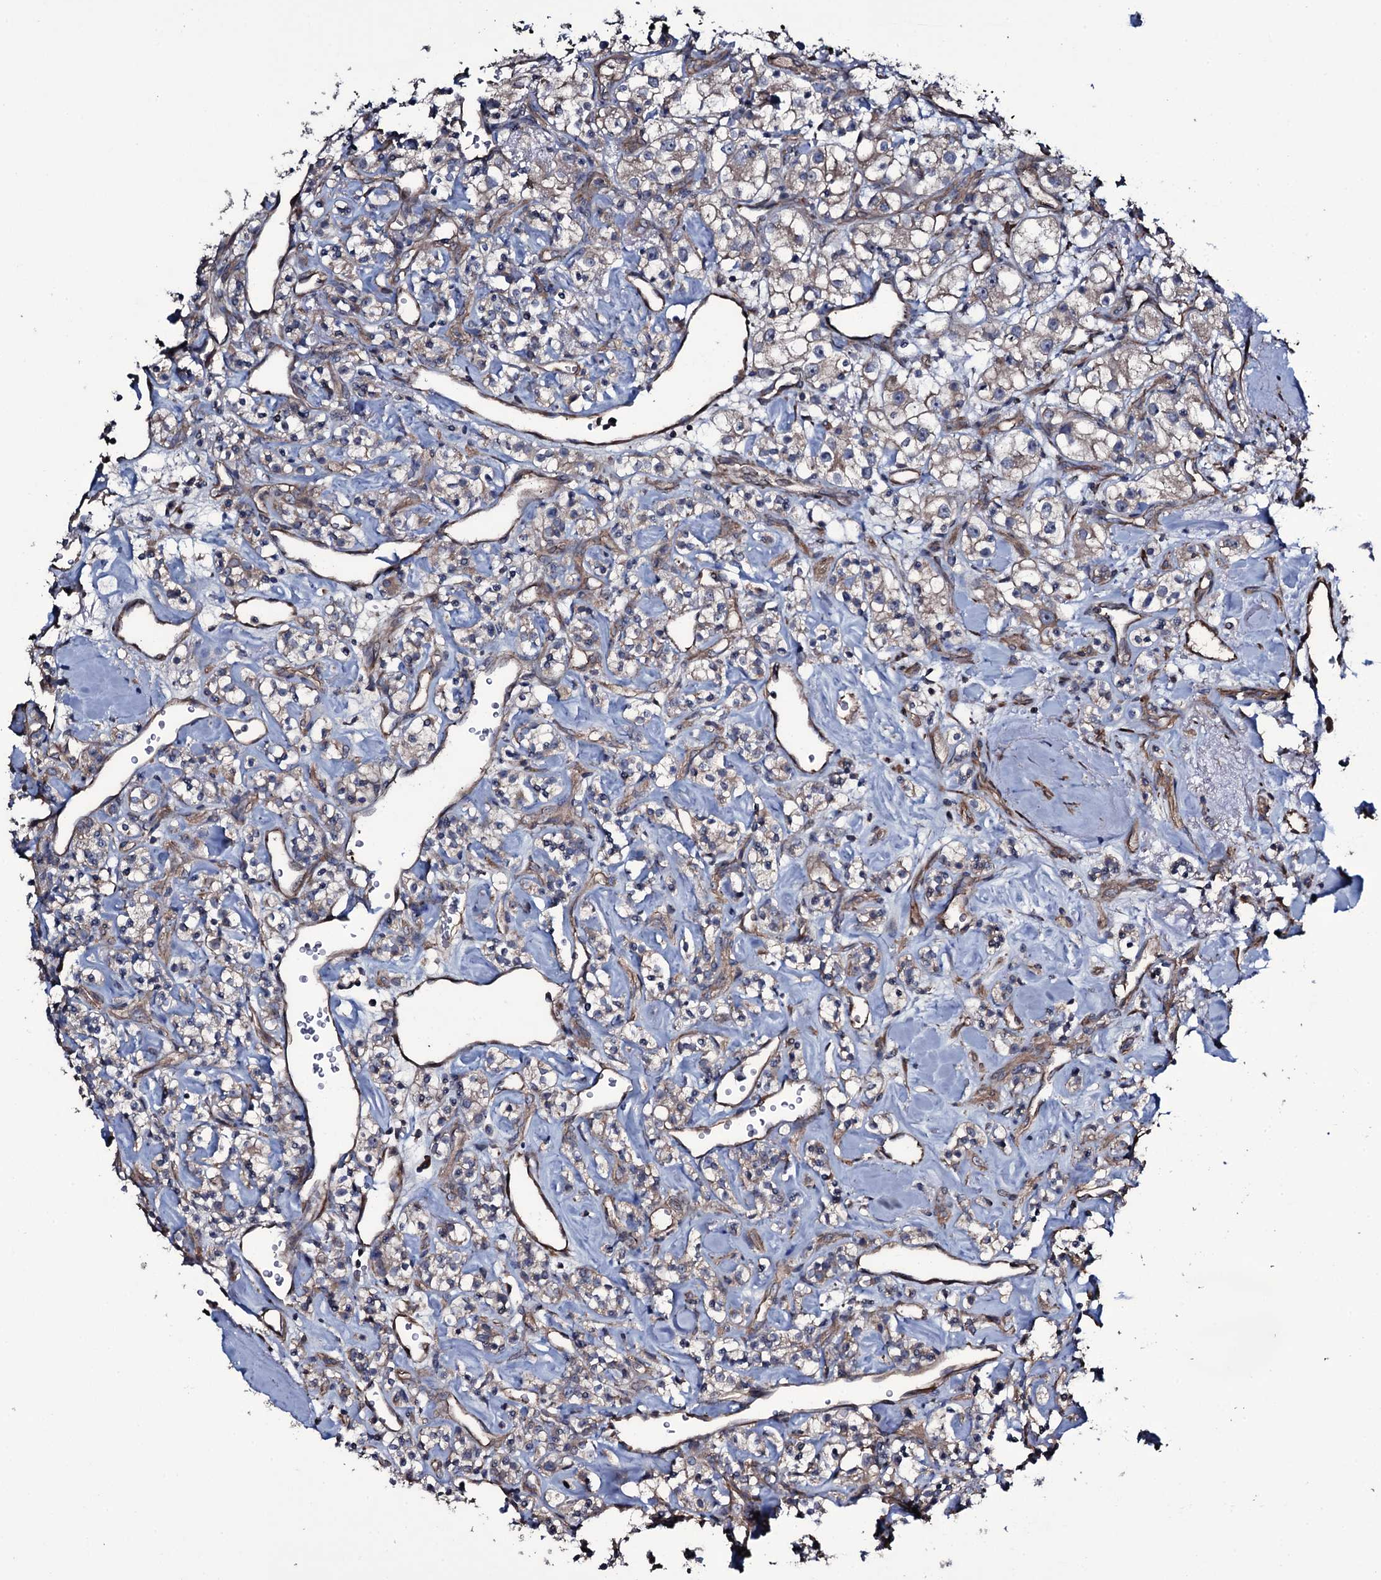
{"staining": {"intensity": "negative", "quantity": "none", "location": "none"}, "tissue": "renal cancer", "cell_type": "Tumor cells", "image_type": "cancer", "snomed": [{"axis": "morphology", "description": "Adenocarcinoma, NOS"}, {"axis": "topography", "description": "Kidney"}], "caption": "Adenocarcinoma (renal) was stained to show a protein in brown. There is no significant expression in tumor cells.", "gene": "WIPF3", "patient": {"sex": "male", "age": 77}}